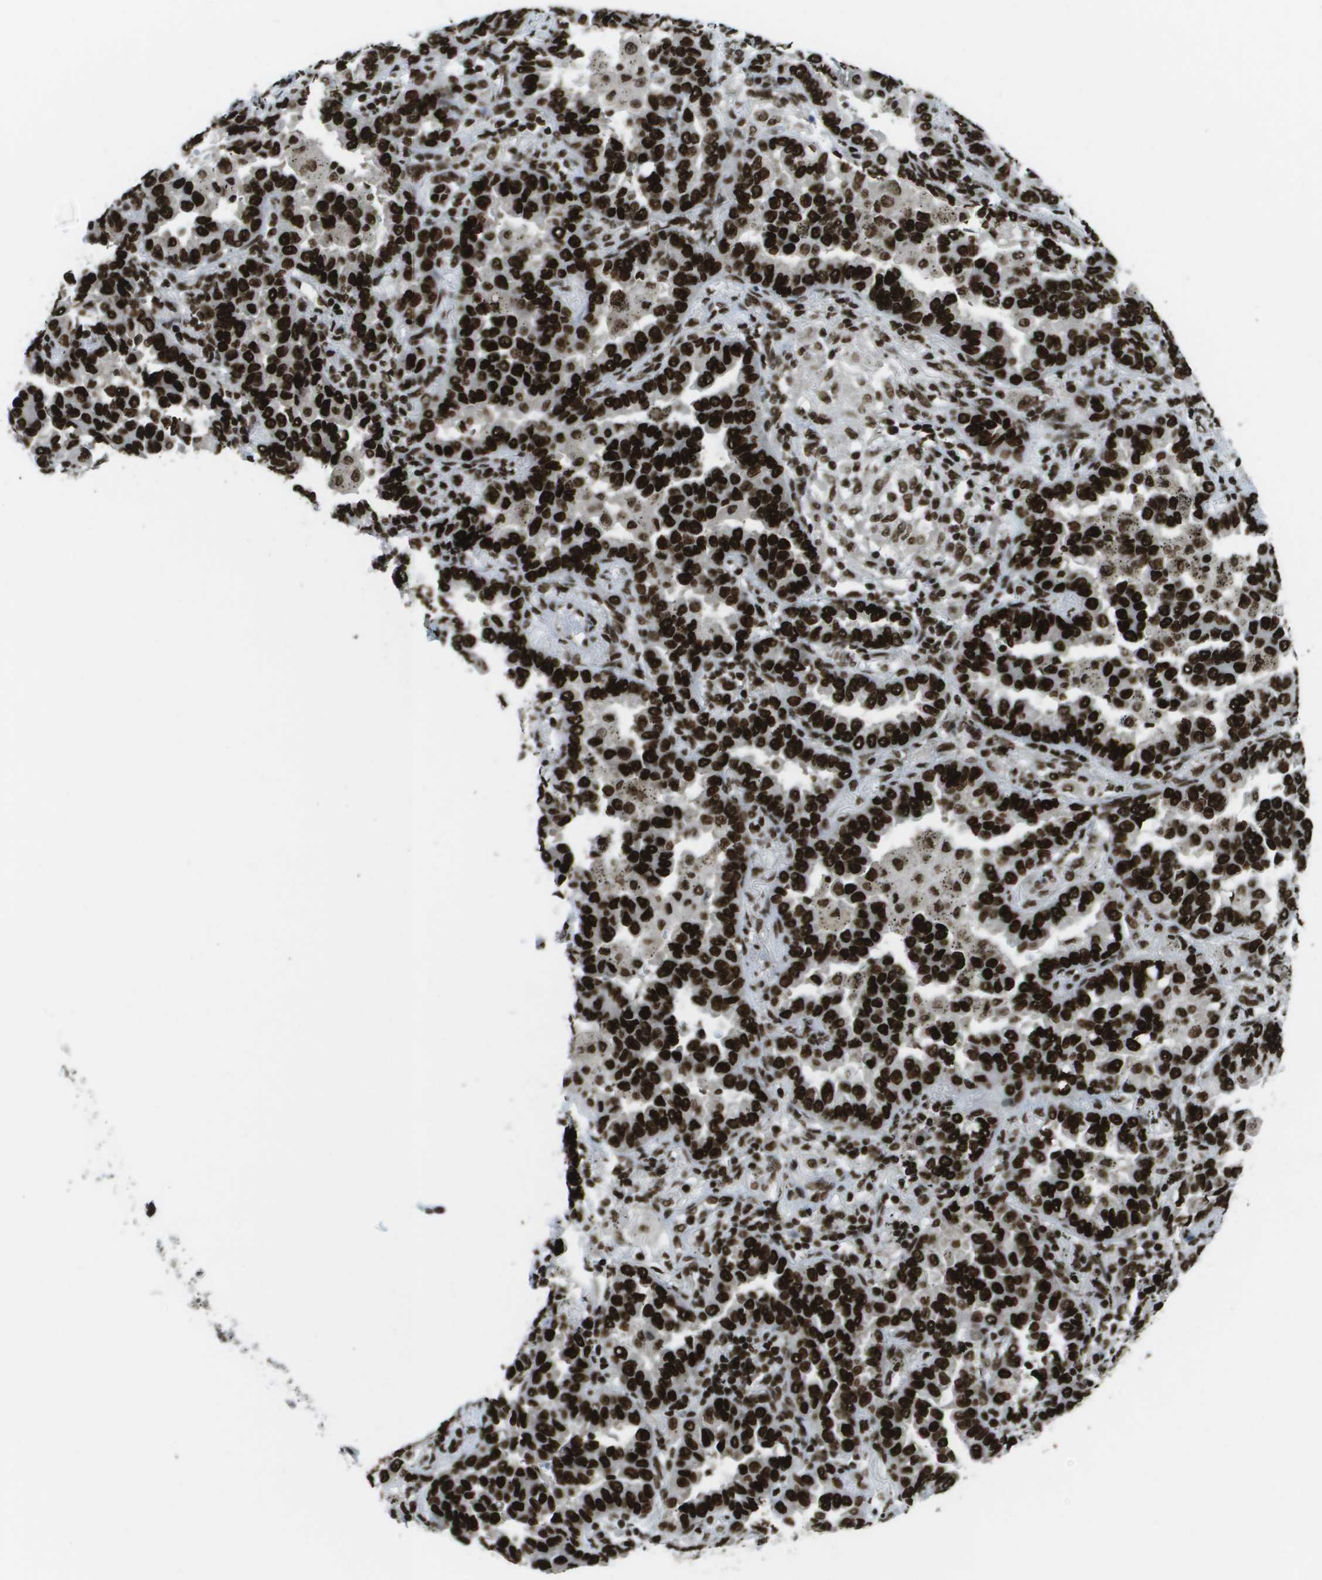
{"staining": {"intensity": "strong", "quantity": ">75%", "location": "nuclear"}, "tissue": "lung cancer", "cell_type": "Tumor cells", "image_type": "cancer", "snomed": [{"axis": "morphology", "description": "Normal tissue, NOS"}, {"axis": "morphology", "description": "Adenocarcinoma, NOS"}, {"axis": "topography", "description": "Lung"}], "caption": "DAB immunohistochemical staining of human lung adenocarcinoma demonstrates strong nuclear protein expression in approximately >75% of tumor cells. (DAB IHC with brightfield microscopy, high magnification).", "gene": "GLYR1", "patient": {"sex": "male", "age": 59}}